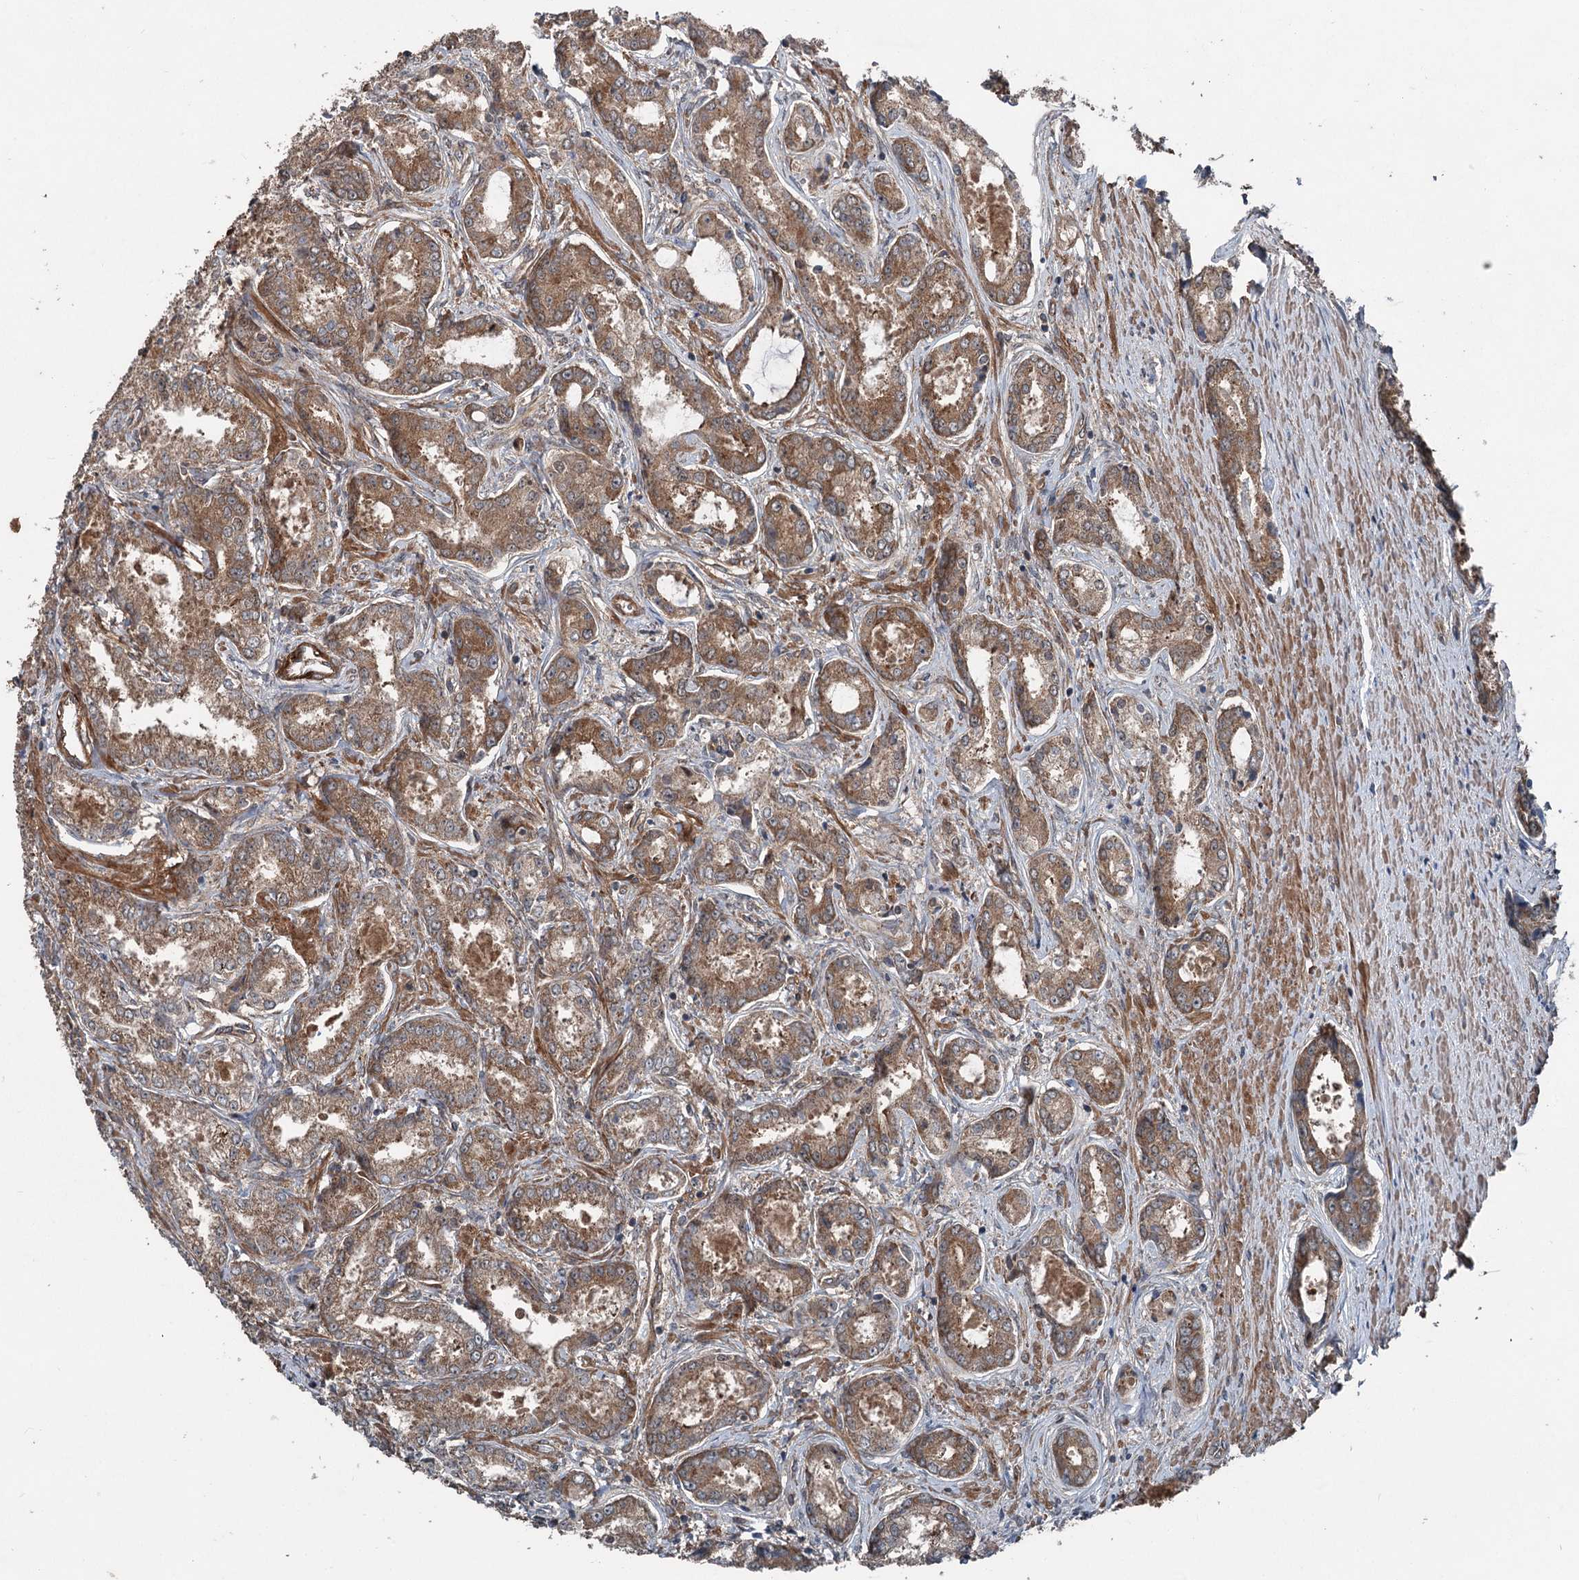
{"staining": {"intensity": "moderate", "quantity": ">75%", "location": "cytoplasmic/membranous"}, "tissue": "prostate cancer", "cell_type": "Tumor cells", "image_type": "cancer", "snomed": [{"axis": "morphology", "description": "Adenocarcinoma, Low grade"}, {"axis": "topography", "description": "Prostate"}], "caption": "IHC micrograph of human prostate cancer stained for a protein (brown), which reveals medium levels of moderate cytoplasmic/membranous positivity in approximately >75% of tumor cells.", "gene": "RNF214", "patient": {"sex": "male", "age": 68}}